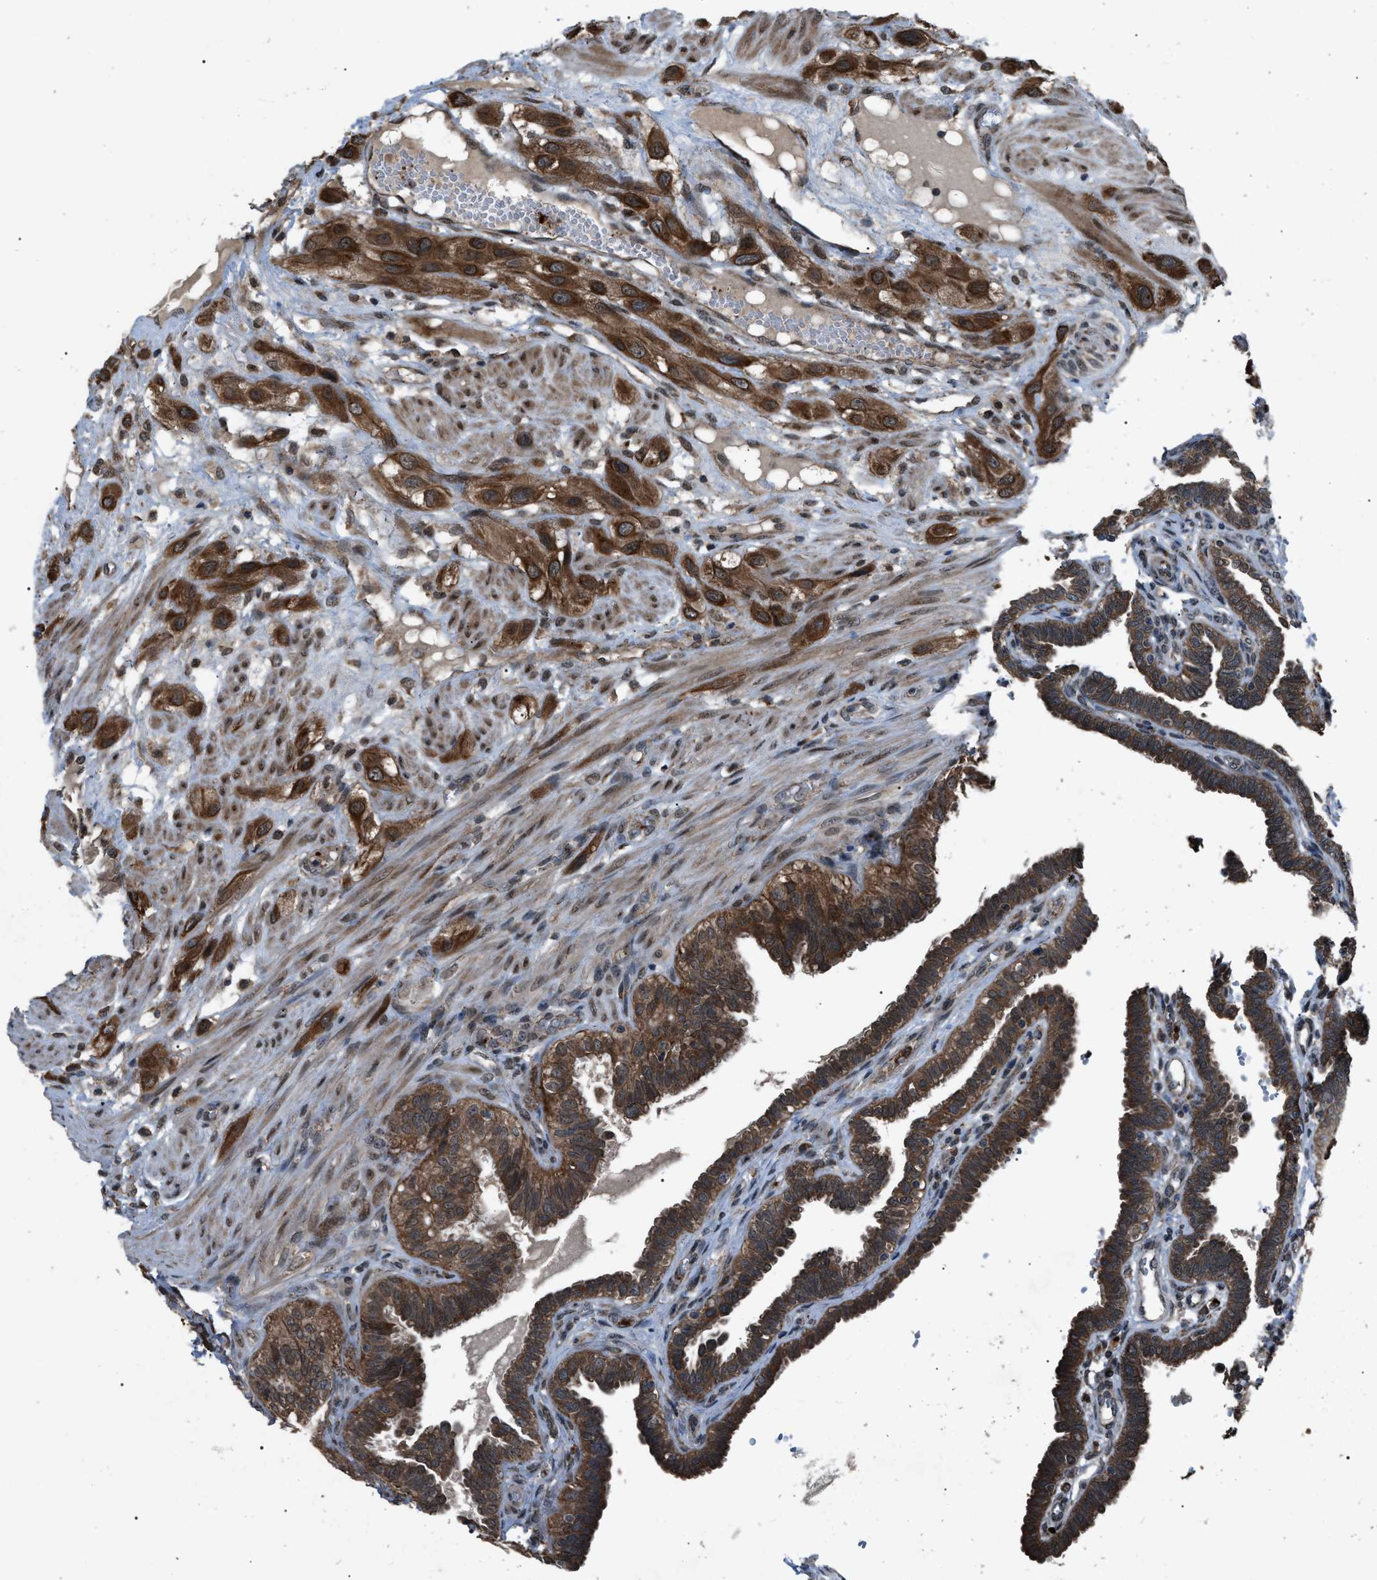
{"staining": {"intensity": "strong", "quantity": ">75%", "location": "cytoplasmic/membranous"}, "tissue": "fallopian tube", "cell_type": "Glandular cells", "image_type": "normal", "snomed": [{"axis": "morphology", "description": "Normal tissue, NOS"}, {"axis": "topography", "description": "Fallopian tube"}, {"axis": "topography", "description": "Placenta"}], "caption": "Protein expression analysis of unremarkable fallopian tube shows strong cytoplasmic/membranous staining in approximately >75% of glandular cells. (Stains: DAB (3,3'-diaminobenzidine) in brown, nuclei in blue, Microscopy: brightfield microscopy at high magnification).", "gene": "ZFAND2A", "patient": {"sex": "female", "age": 34}}